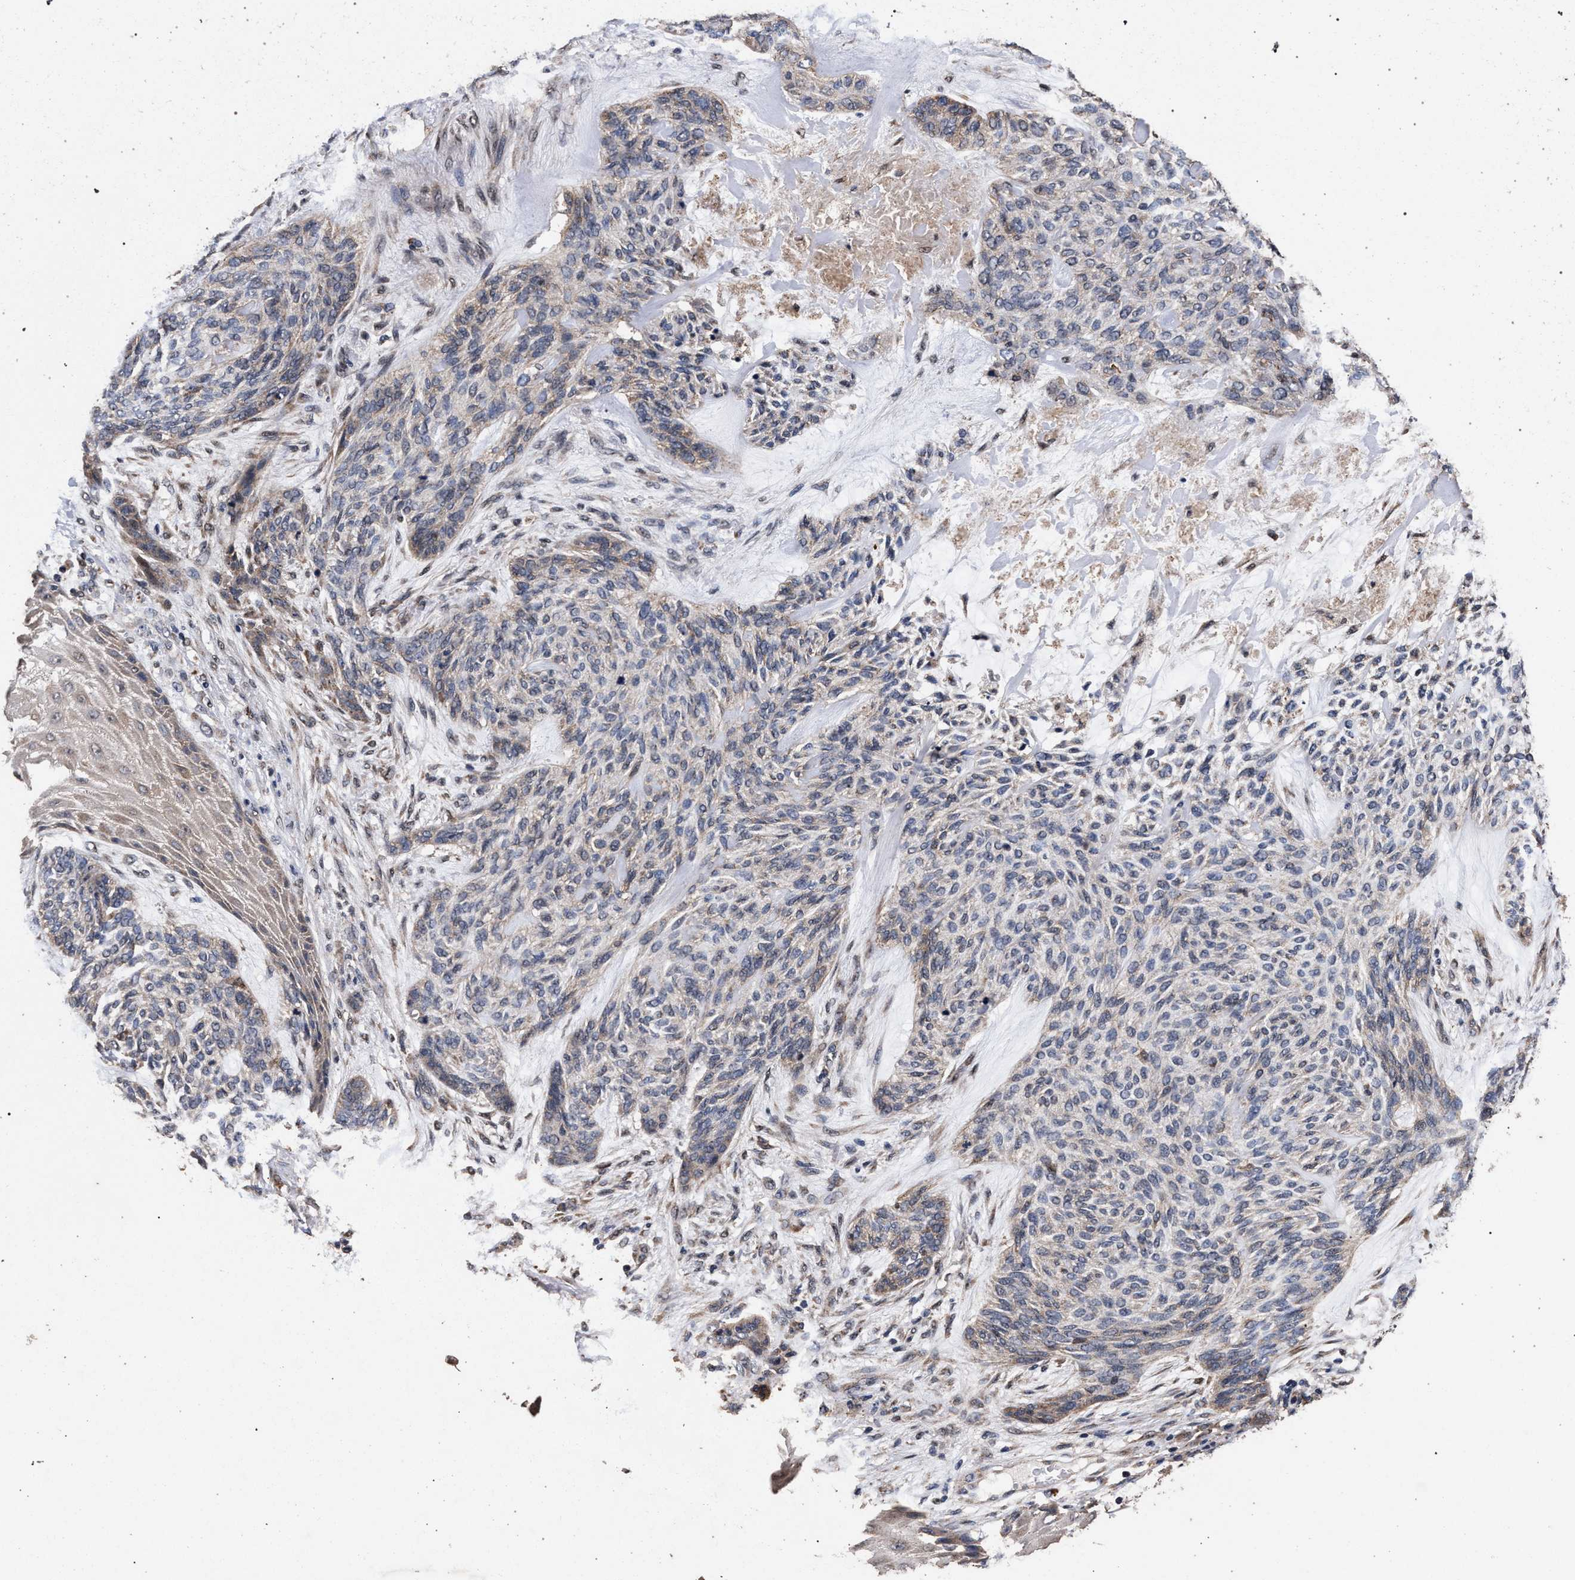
{"staining": {"intensity": "weak", "quantity": "<25%", "location": "cytoplasmic/membranous"}, "tissue": "skin cancer", "cell_type": "Tumor cells", "image_type": "cancer", "snomed": [{"axis": "morphology", "description": "Basal cell carcinoma"}, {"axis": "topography", "description": "Skin"}], "caption": "Skin basal cell carcinoma stained for a protein using immunohistochemistry (IHC) demonstrates no positivity tumor cells.", "gene": "ACOX1", "patient": {"sex": "male", "age": 55}}